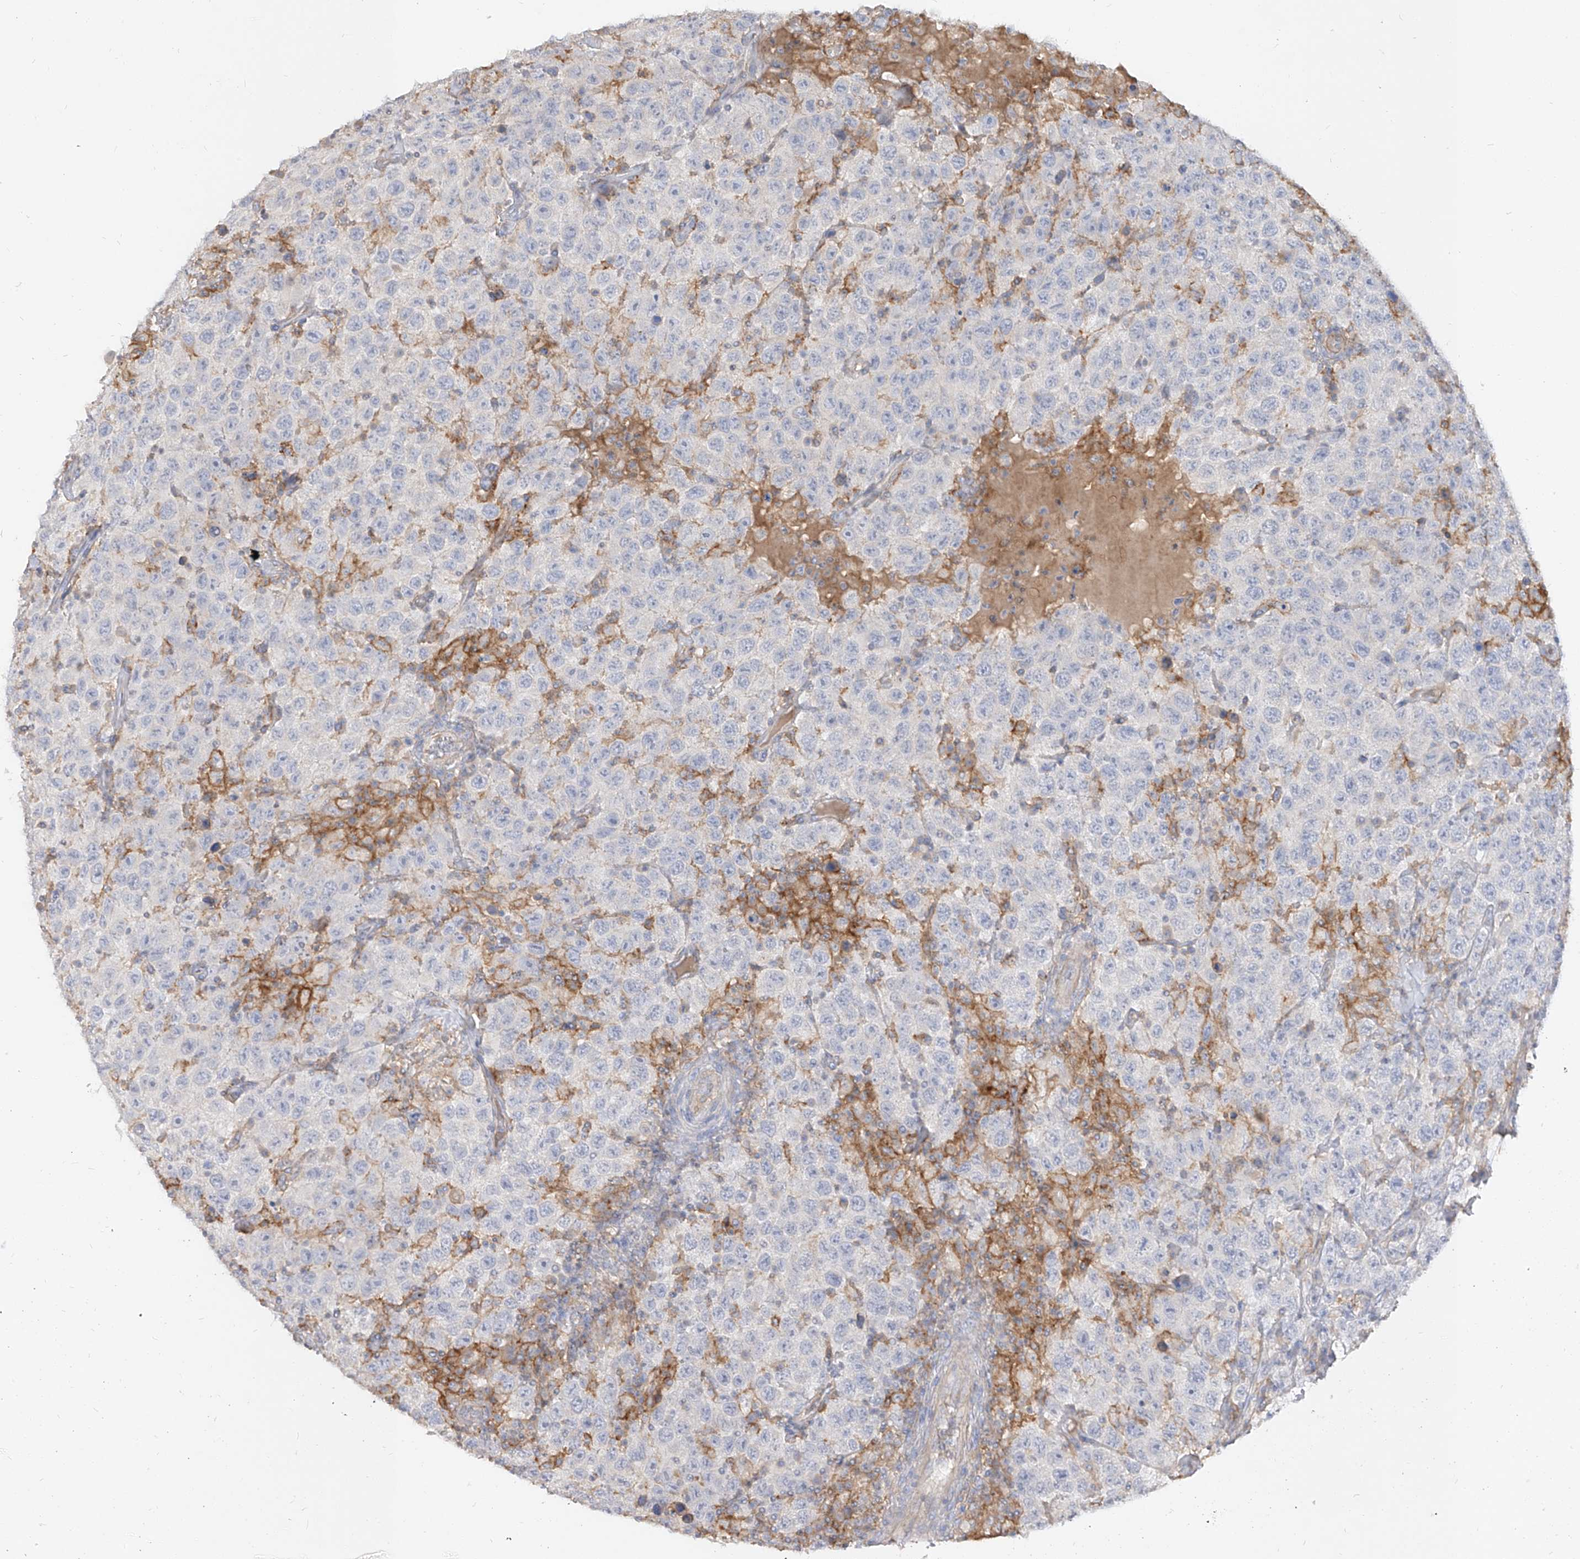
{"staining": {"intensity": "negative", "quantity": "none", "location": "none"}, "tissue": "testis cancer", "cell_type": "Tumor cells", "image_type": "cancer", "snomed": [{"axis": "morphology", "description": "Seminoma, NOS"}, {"axis": "topography", "description": "Testis"}], "caption": "This is an immunohistochemistry (IHC) histopathology image of seminoma (testis). There is no staining in tumor cells.", "gene": "RBFOX3", "patient": {"sex": "male", "age": 41}}